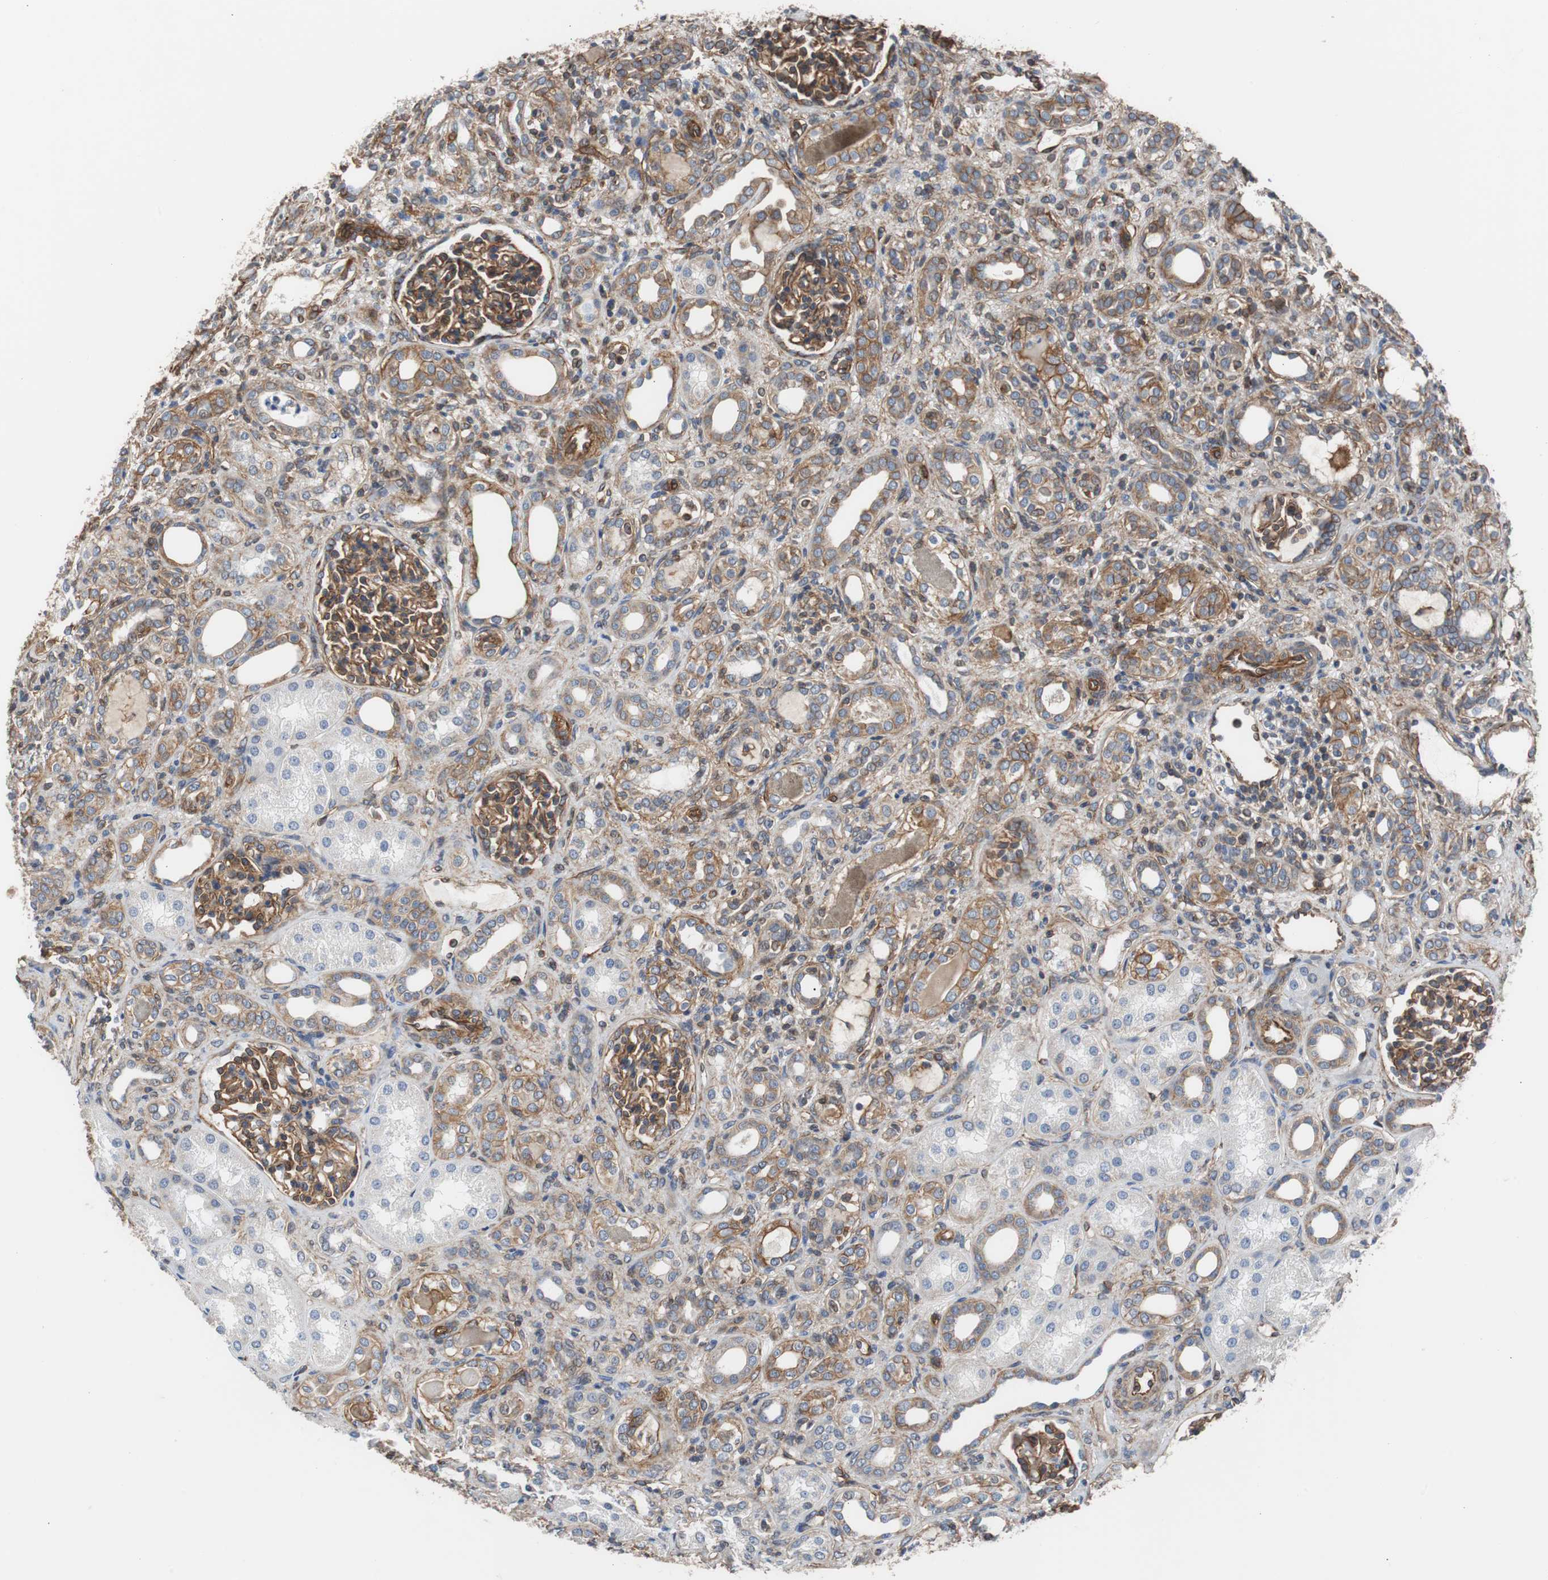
{"staining": {"intensity": "moderate", "quantity": ">75%", "location": "cytoplasmic/membranous"}, "tissue": "kidney", "cell_type": "Cells in glomeruli", "image_type": "normal", "snomed": [{"axis": "morphology", "description": "Normal tissue, NOS"}, {"axis": "topography", "description": "Kidney"}], "caption": "Immunohistochemistry (IHC) staining of normal kidney, which exhibits medium levels of moderate cytoplasmic/membranous expression in about >75% of cells in glomeruli indicating moderate cytoplasmic/membranous protein positivity. The staining was performed using DAB (3,3'-diaminobenzidine) (brown) for protein detection and nuclei were counterstained in hematoxylin (blue).", "gene": "KIF3B", "patient": {"sex": "male", "age": 7}}